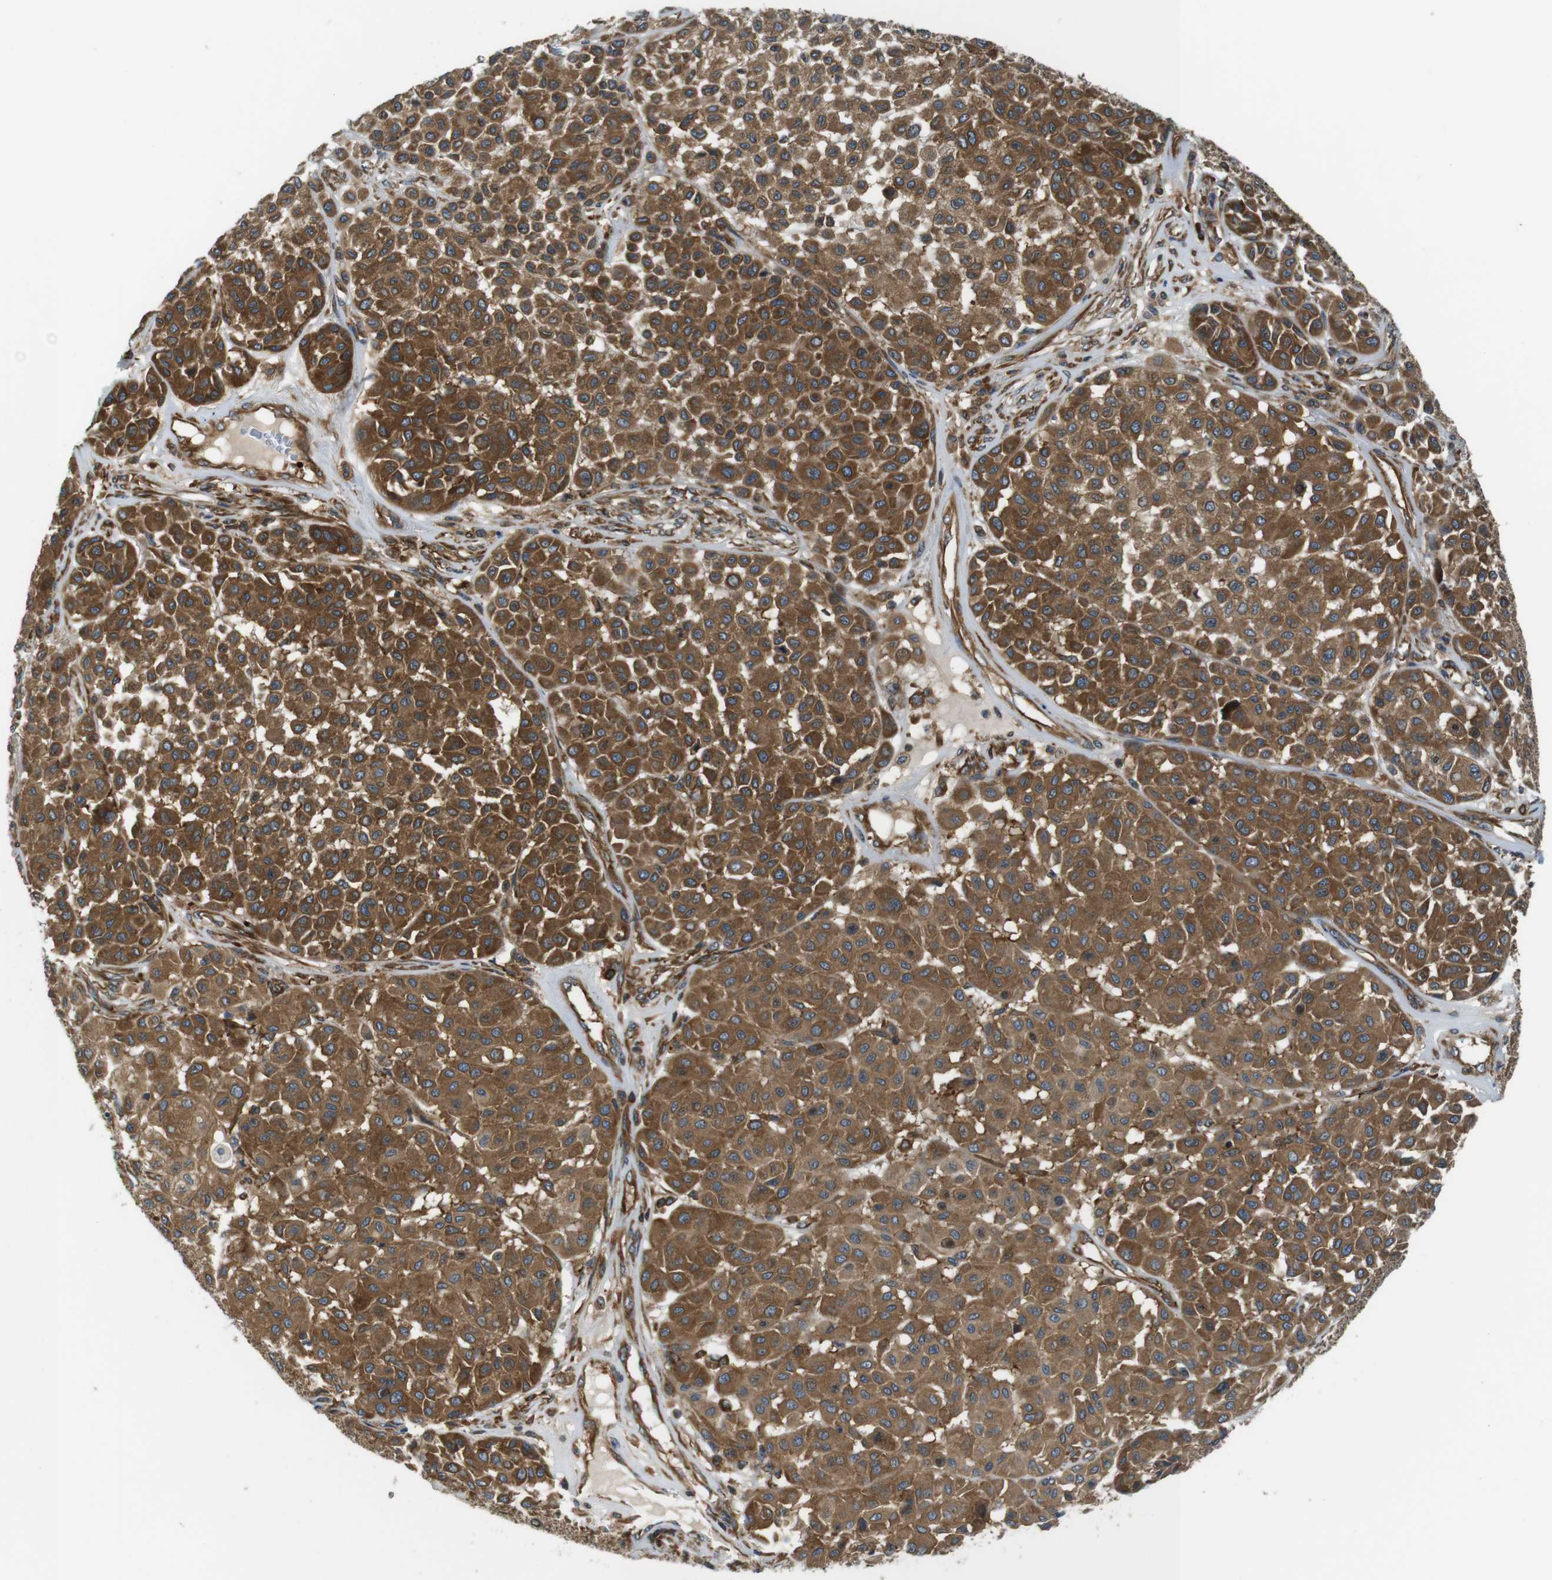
{"staining": {"intensity": "moderate", "quantity": ">75%", "location": "cytoplasmic/membranous"}, "tissue": "melanoma", "cell_type": "Tumor cells", "image_type": "cancer", "snomed": [{"axis": "morphology", "description": "Malignant melanoma, Metastatic site"}, {"axis": "topography", "description": "Soft tissue"}], "caption": "Human malignant melanoma (metastatic site) stained with a brown dye shows moderate cytoplasmic/membranous positive staining in about >75% of tumor cells.", "gene": "TSC1", "patient": {"sex": "male", "age": 41}}